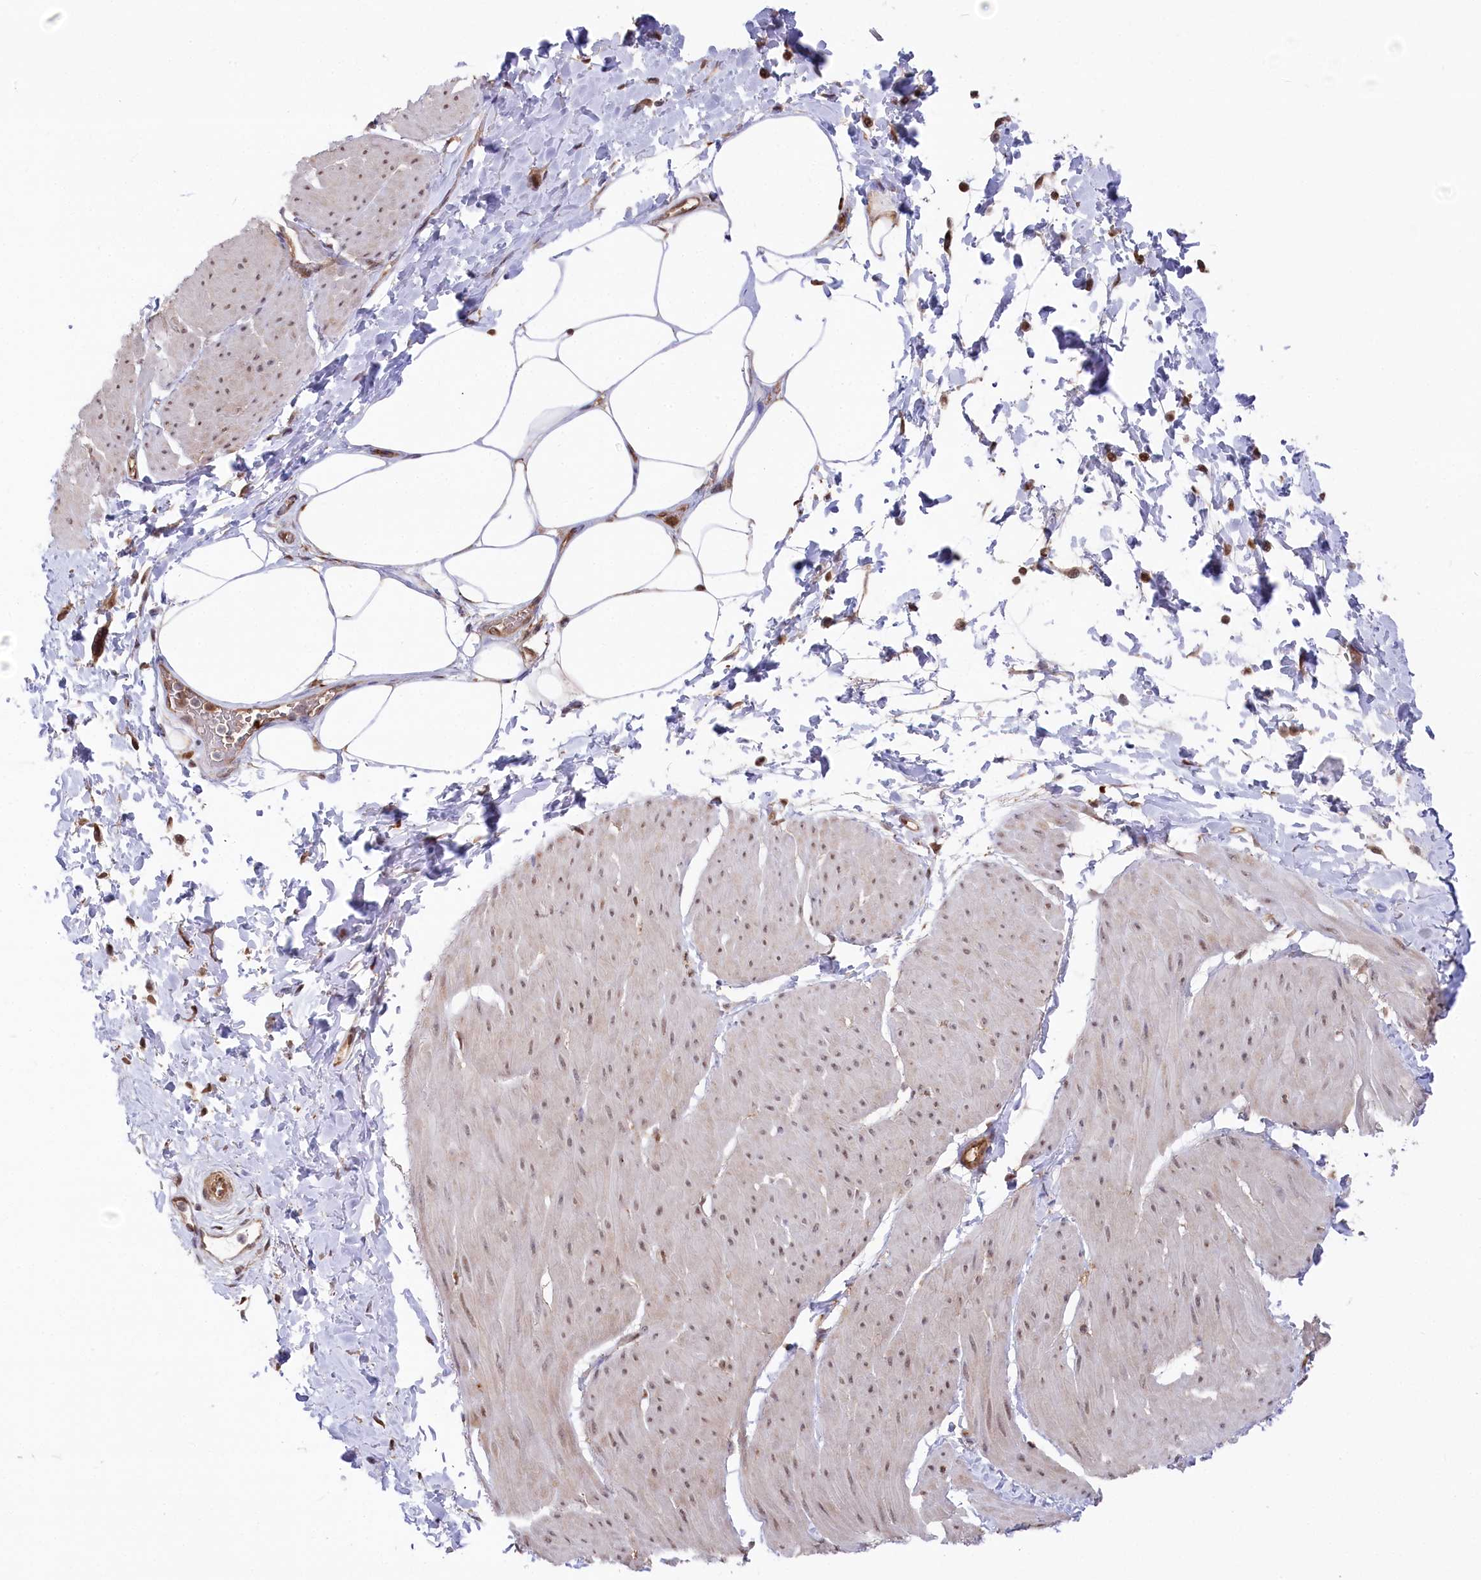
{"staining": {"intensity": "weak", "quantity": "25%-75%", "location": "cytoplasmic/membranous,nuclear"}, "tissue": "smooth muscle", "cell_type": "Smooth muscle cells", "image_type": "normal", "snomed": [{"axis": "morphology", "description": "Urothelial carcinoma, High grade"}, {"axis": "topography", "description": "Urinary bladder"}], "caption": "Smooth muscle cells display low levels of weak cytoplasmic/membranous,nuclear expression in approximately 25%-75% of cells in unremarkable smooth muscle.", "gene": "PSMA1", "patient": {"sex": "male", "age": 46}}